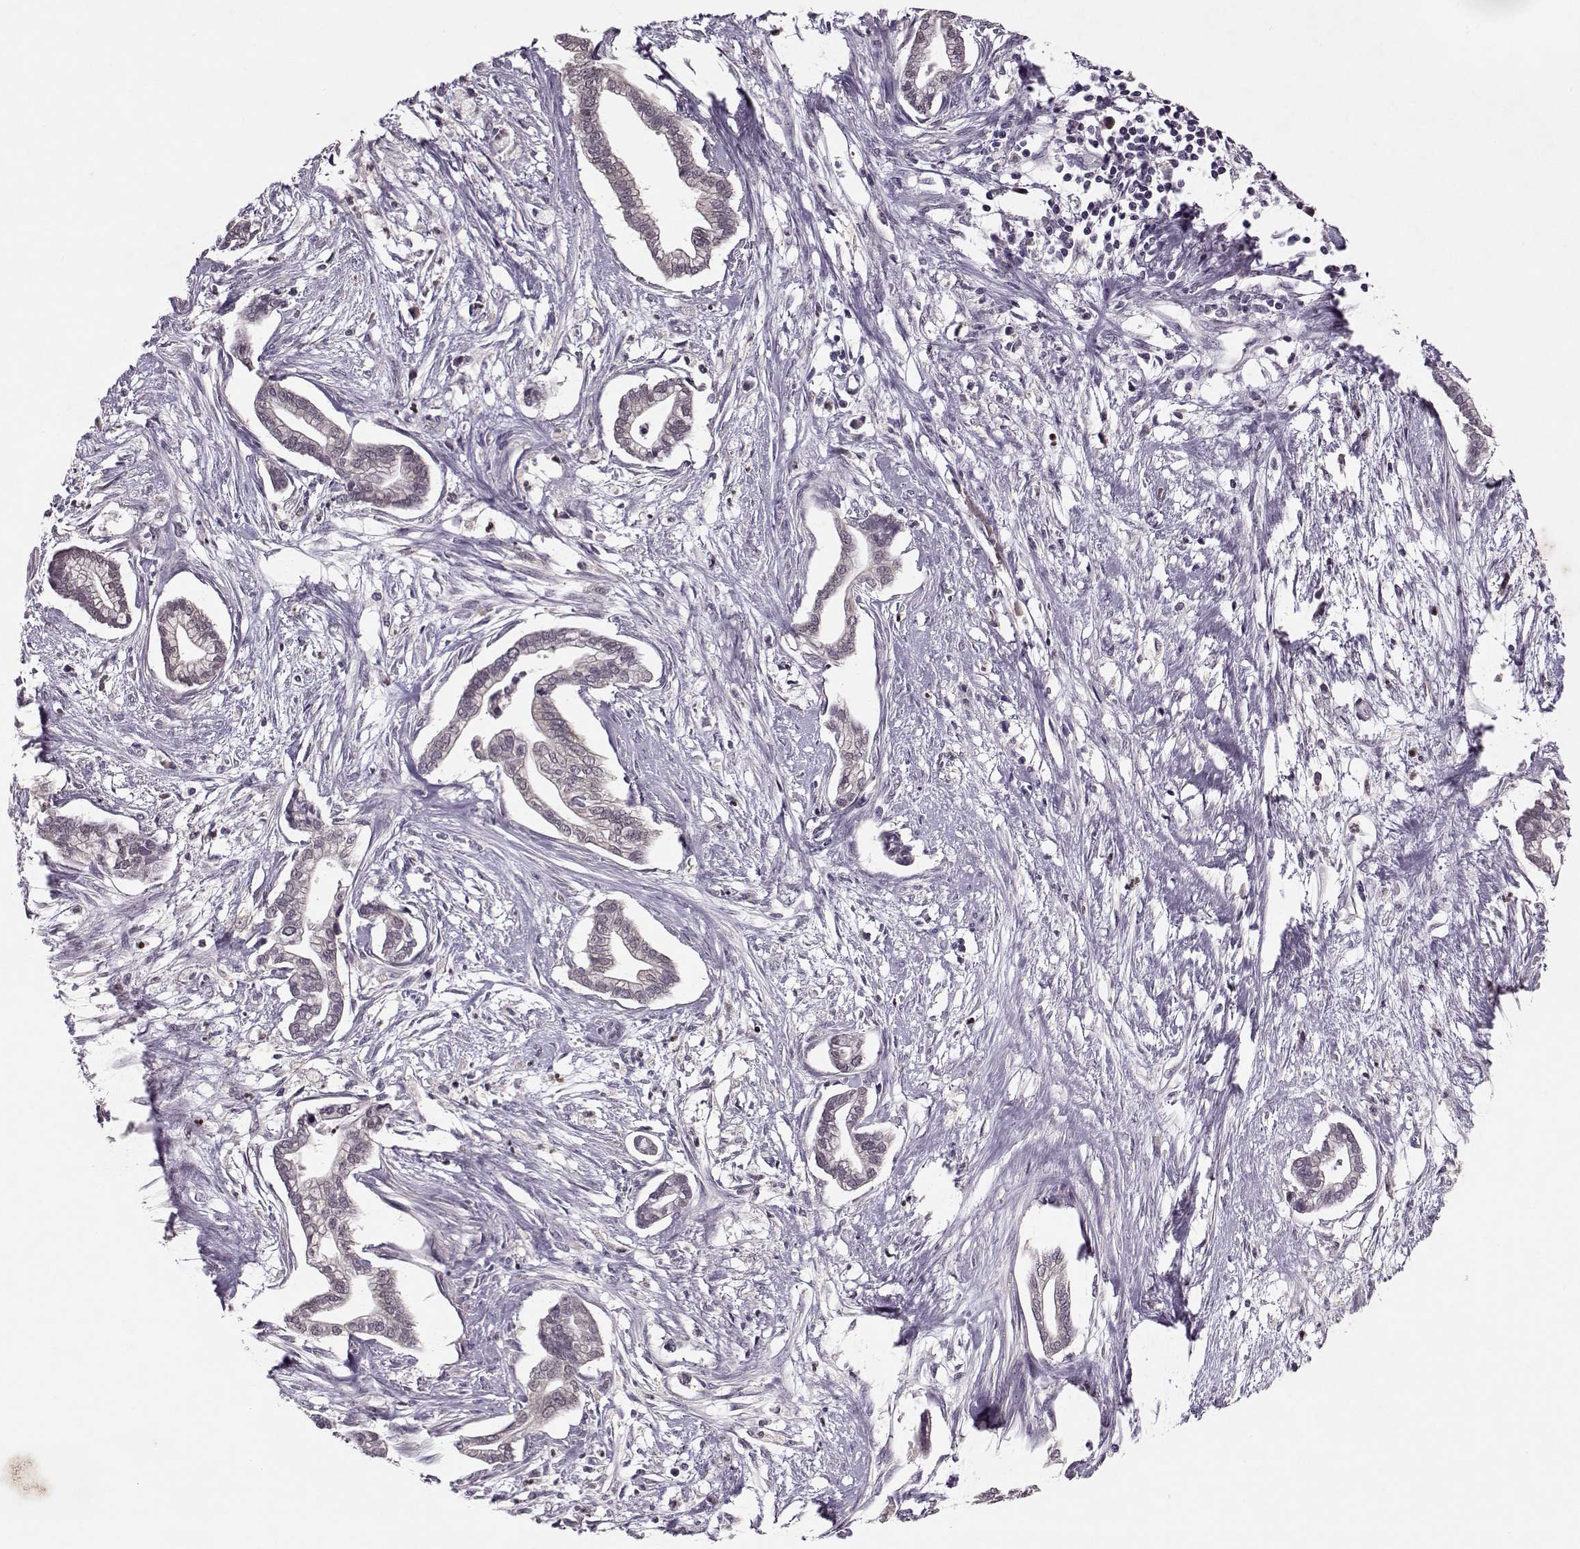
{"staining": {"intensity": "negative", "quantity": "none", "location": "none"}, "tissue": "cervical cancer", "cell_type": "Tumor cells", "image_type": "cancer", "snomed": [{"axis": "morphology", "description": "Adenocarcinoma, NOS"}, {"axis": "topography", "description": "Cervix"}], "caption": "The micrograph exhibits no significant positivity in tumor cells of cervical cancer (adenocarcinoma).", "gene": "ACOT11", "patient": {"sex": "female", "age": 62}}